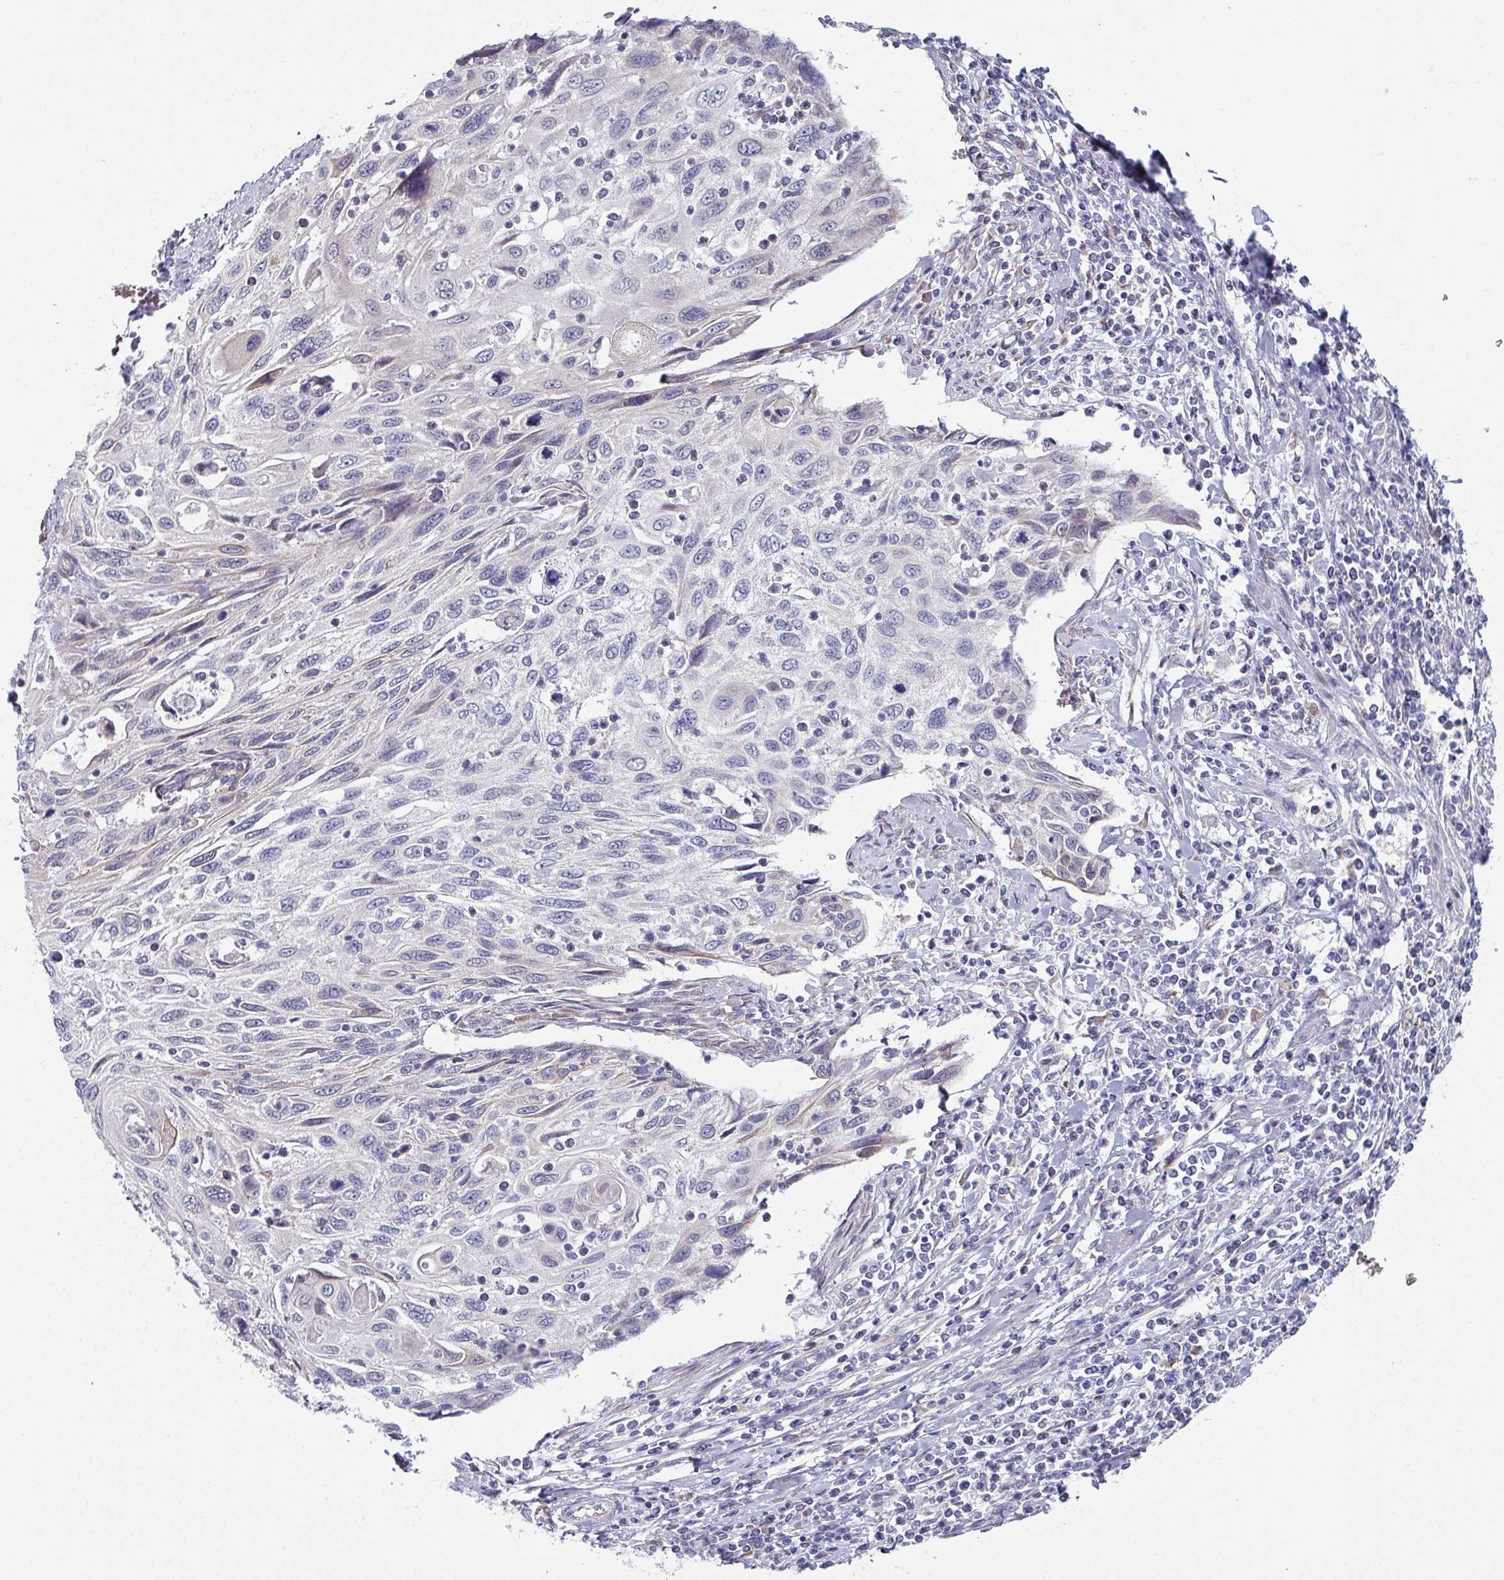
{"staining": {"intensity": "negative", "quantity": "none", "location": "none"}, "tissue": "cervical cancer", "cell_type": "Tumor cells", "image_type": "cancer", "snomed": [{"axis": "morphology", "description": "Squamous cell carcinoma, NOS"}, {"axis": "topography", "description": "Cervix"}], "caption": "DAB immunohistochemical staining of human cervical squamous cell carcinoma reveals no significant positivity in tumor cells.", "gene": "TMED5", "patient": {"sex": "female", "age": 70}}